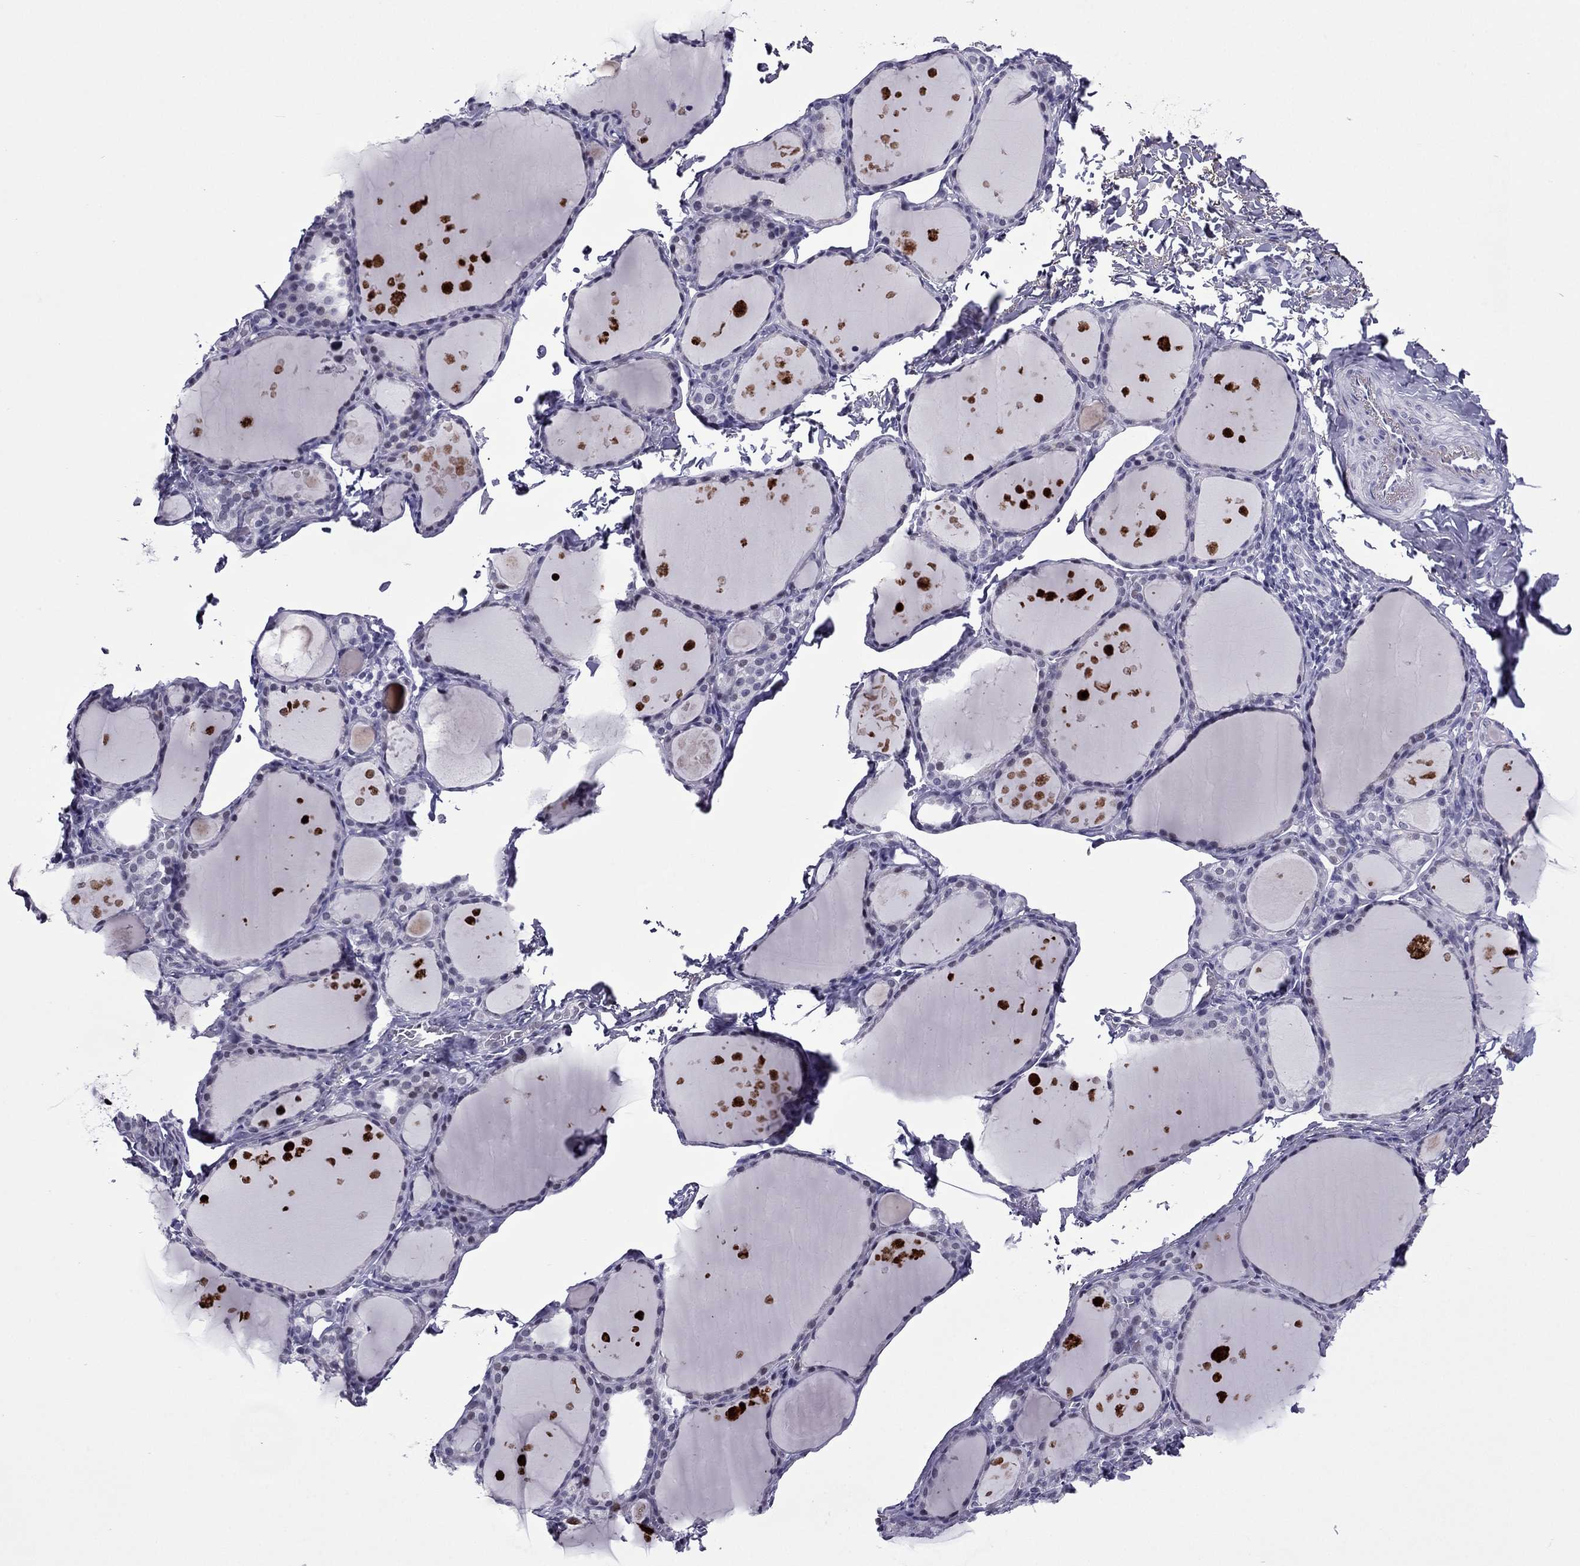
{"staining": {"intensity": "negative", "quantity": "none", "location": "none"}, "tissue": "thyroid gland", "cell_type": "Glandular cells", "image_type": "normal", "snomed": [{"axis": "morphology", "description": "Normal tissue, NOS"}, {"axis": "topography", "description": "Thyroid gland"}], "caption": "This is an immunohistochemistry (IHC) image of benign human thyroid gland. There is no staining in glandular cells.", "gene": "MYLK3", "patient": {"sex": "male", "age": 68}}